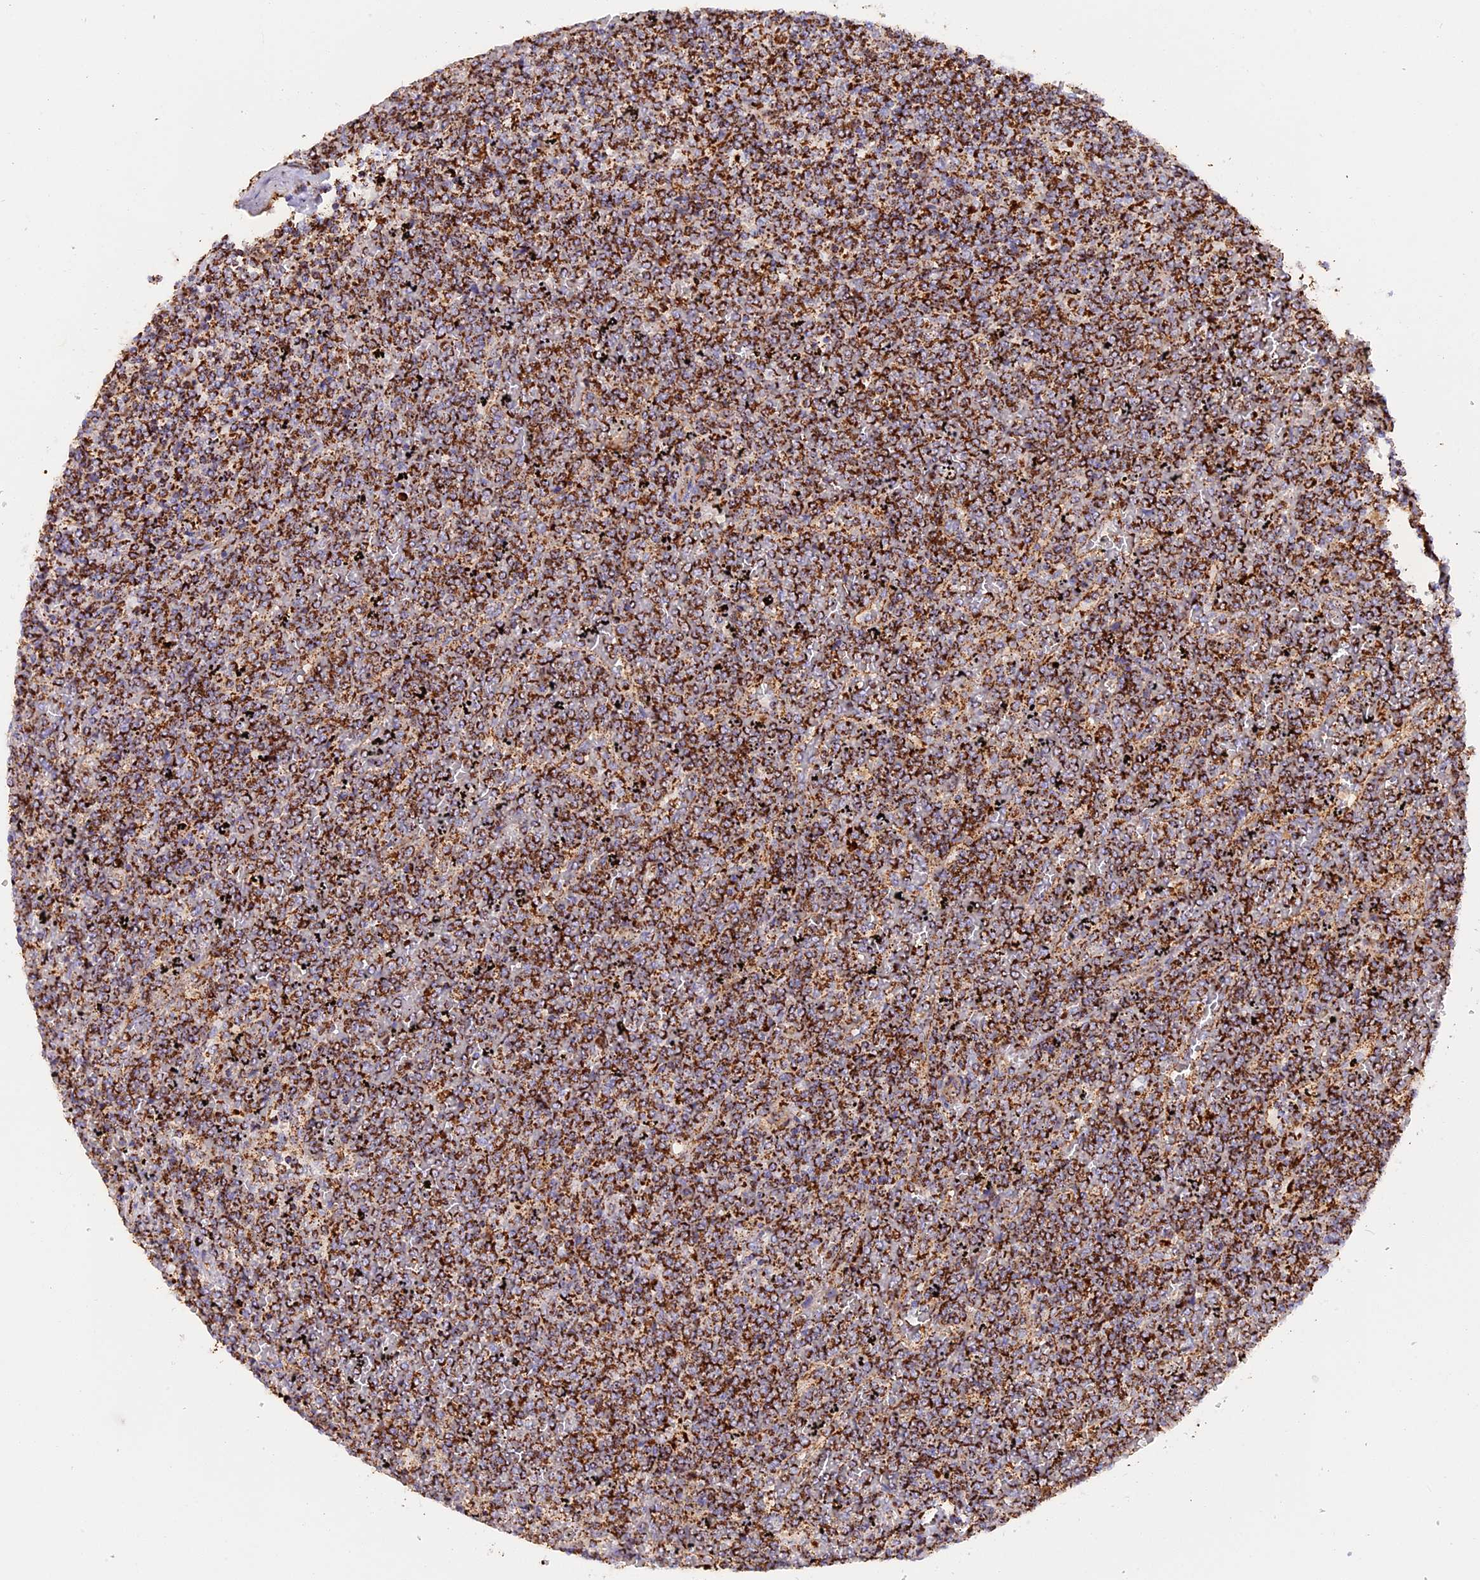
{"staining": {"intensity": "strong", "quantity": ">75%", "location": "cytoplasmic/membranous"}, "tissue": "lymphoma", "cell_type": "Tumor cells", "image_type": "cancer", "snomed": [{"axis": "morphology", "description": "Malignant lymphoma, non-Hodgkin's type, Low grade"}, {"axis": "topography", "description": "Spleen"}], "caption": "Brown immunohistochemical staining in malignant lymphoma, non-Hodgkin's type (low-grade) reveals strong cytoplasmic/membranous staining in approximately >75% of tumor cells.", "gene": "UQCRB", "patient": {"sex": "female", "age": 19}}